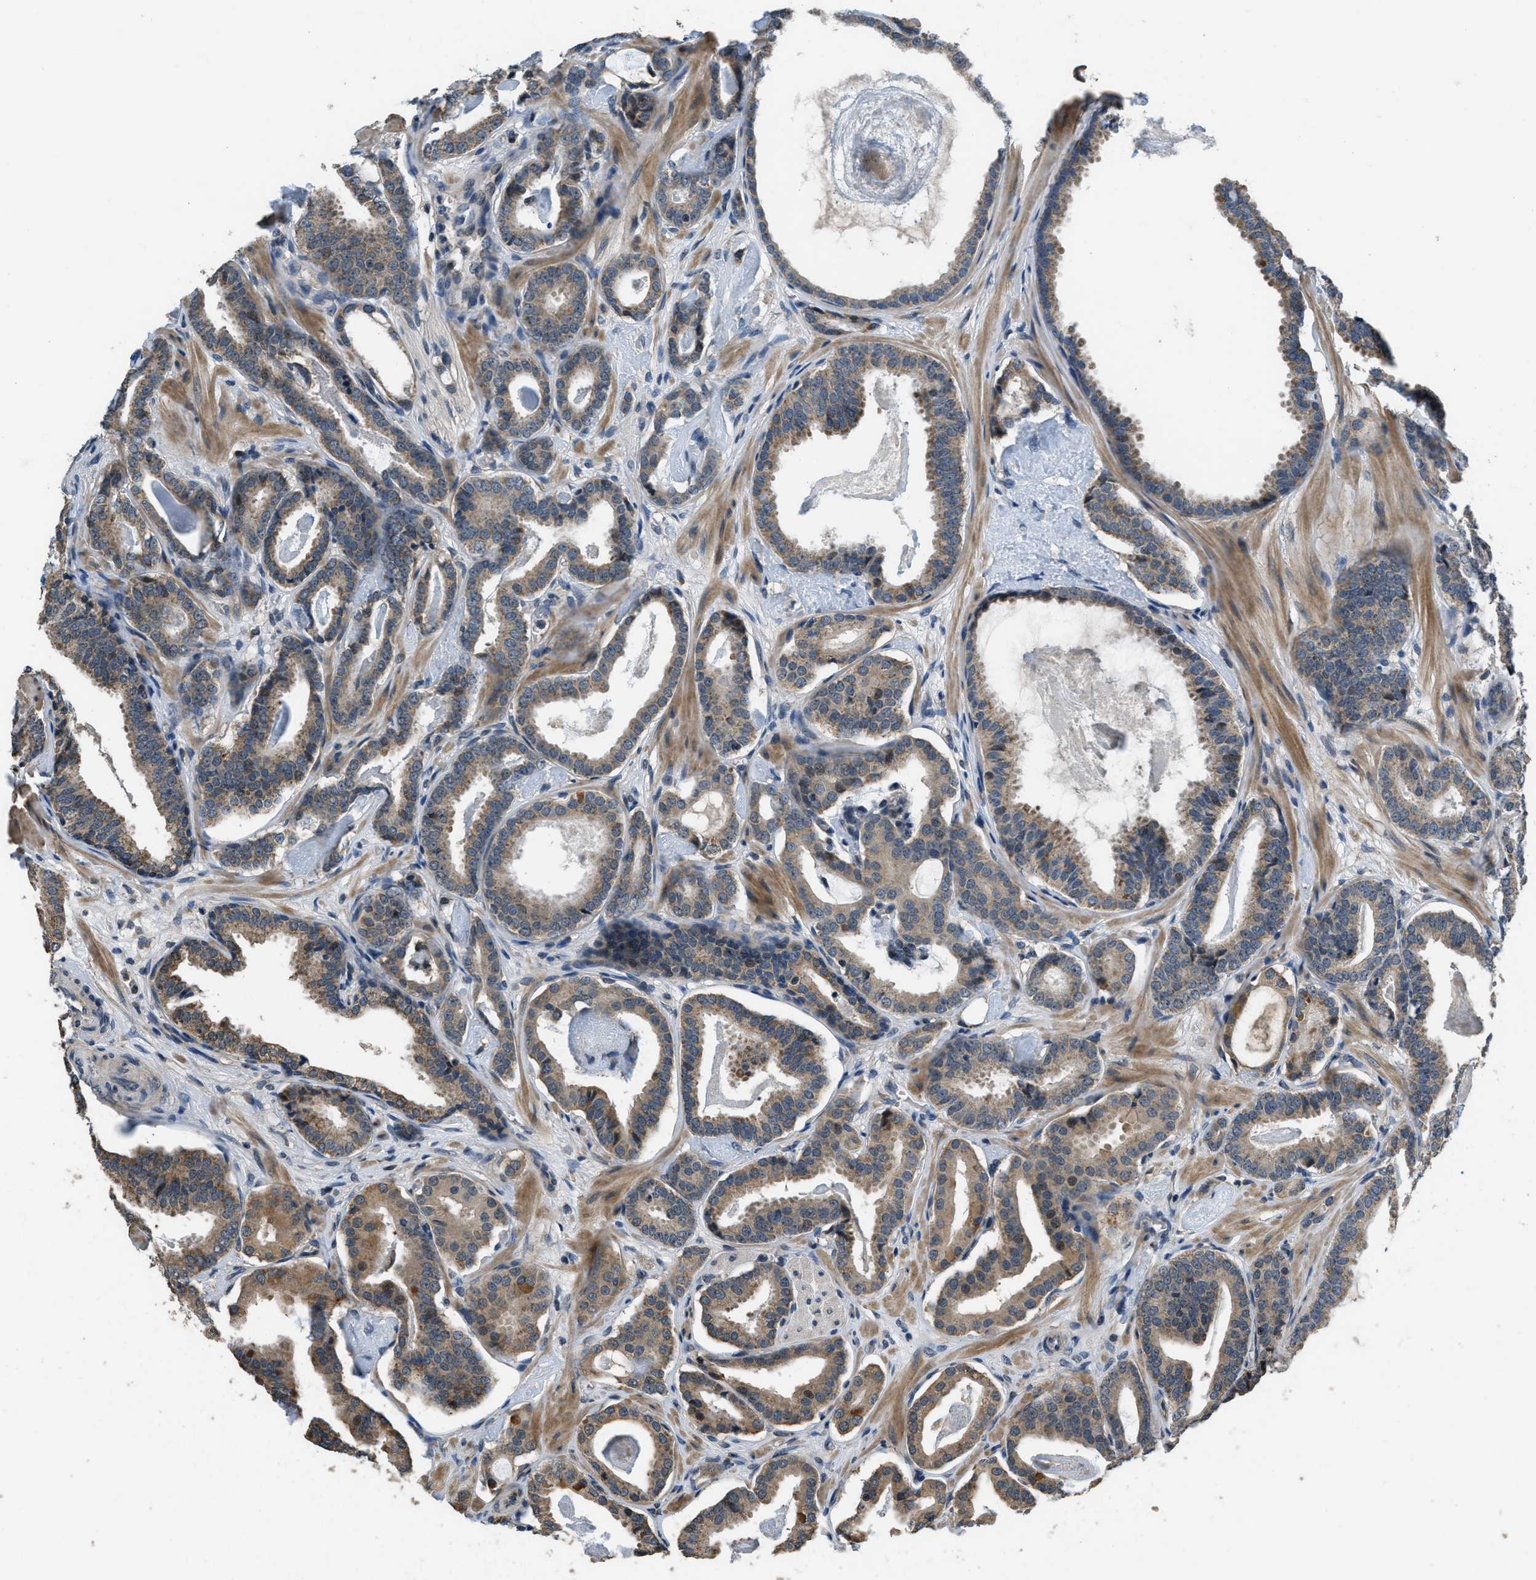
{"staining": {"intensity": "moderate", "quantity": ">75%", "location": "cytoplasmic/membranous"}, "tissue": "prostate cancer", "cell_type": "Tumor cells", "image_type": "cancer", "snomed": [{"axis": "morphology", "description": "Adenocarcinoma, Low grade"}, {"axis": "topography", "description": "Prostate"}], "caption": "Moderate cytoplasmic/membranous expression for a protein is seen in about >75% of tumor cells of prostate cancer (adenocarcinoma (low-grade)) using immunohistochemistry.", "gene": "NAT1", "patient": {"sex": "male", "age": 53}}